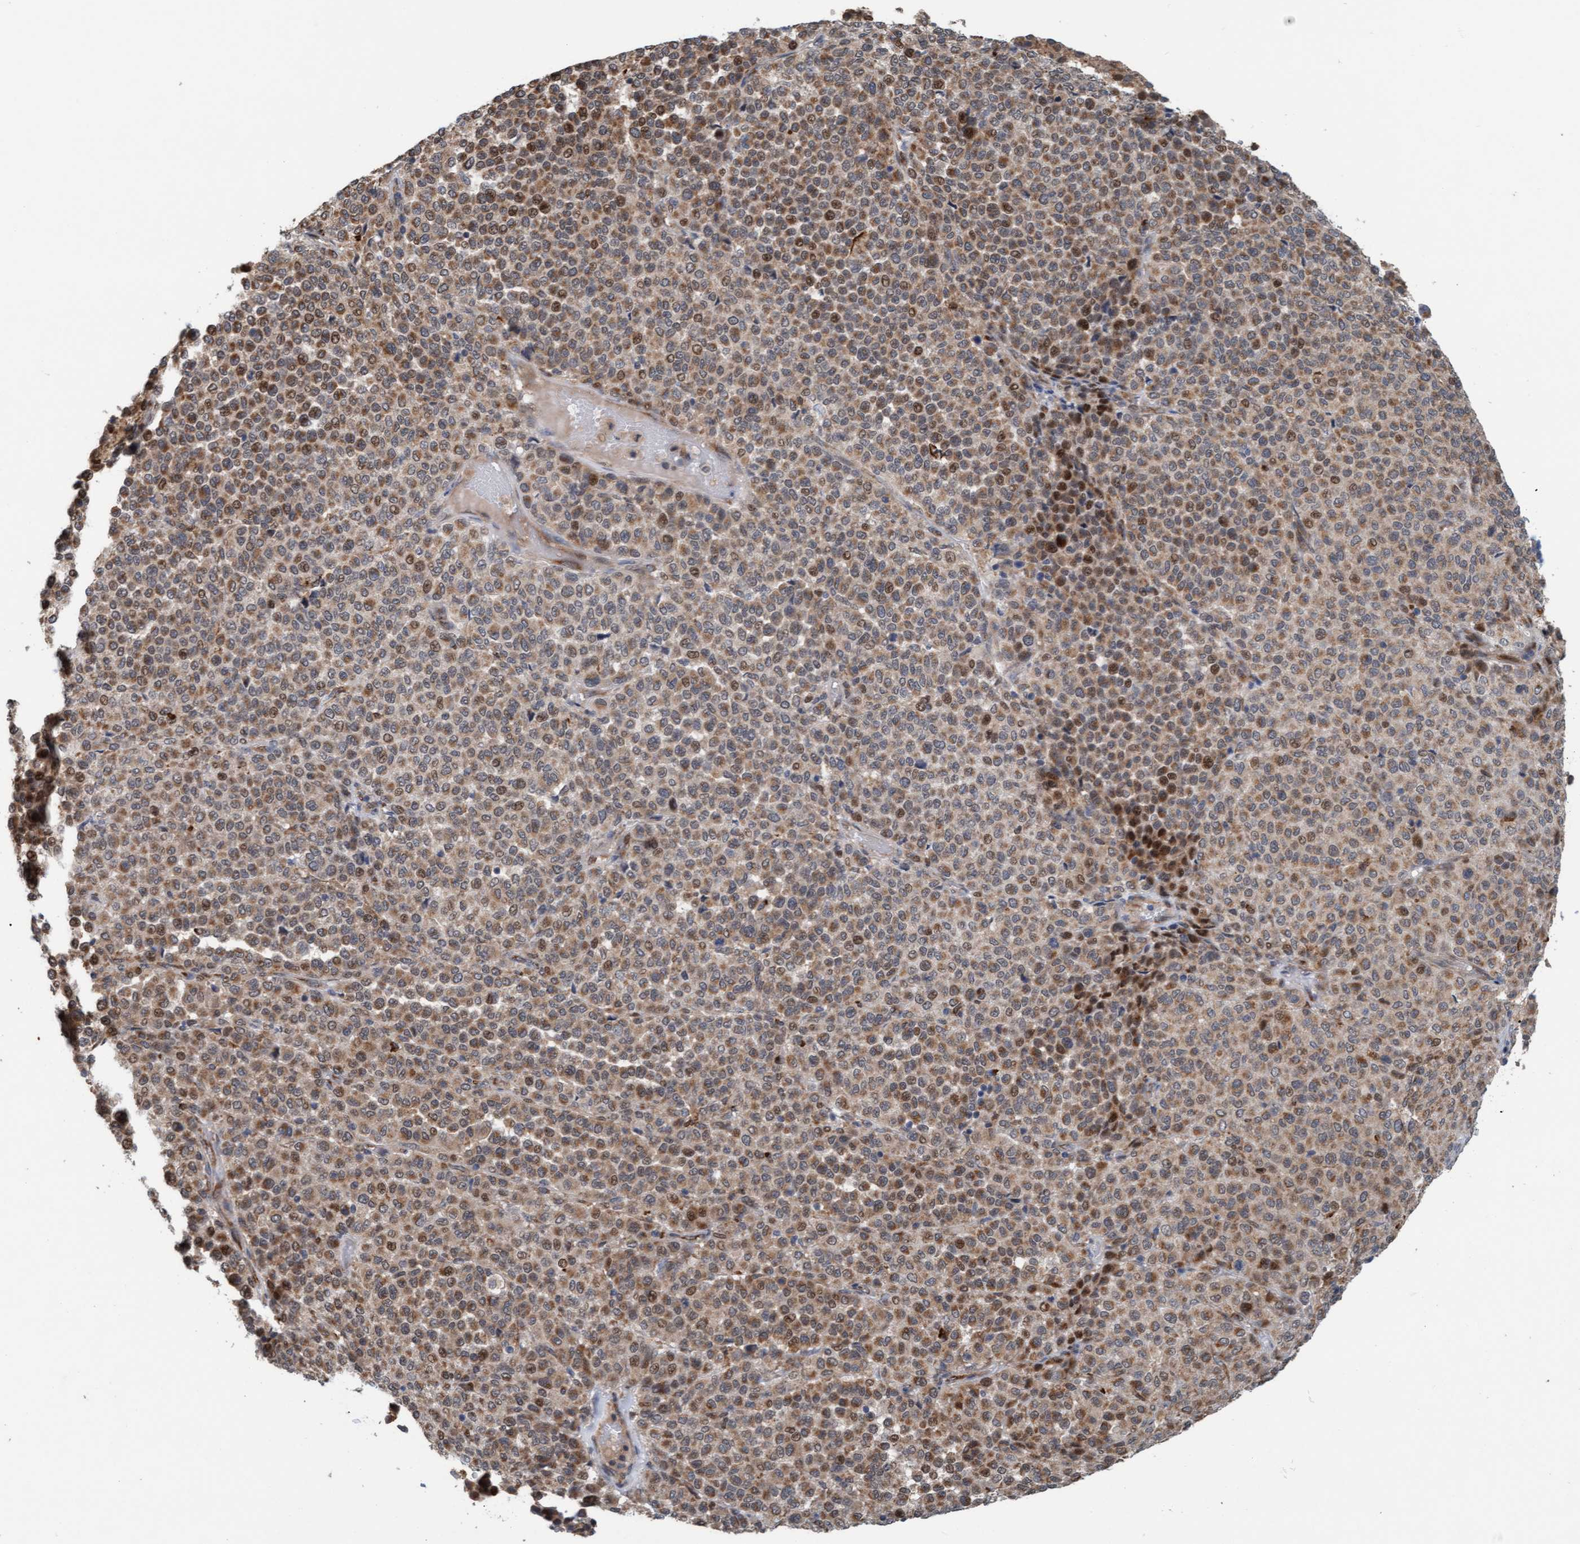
{"staining": {"intensity": "moderate", "quantity": "25%-75%", "location": "cytoplasmic/membranous"}, "tissue": "melanoma", "cell_type": "Tumor cells", "image_type": "cancer", "snomed": [{"axis": "morphology", "description": "Malignant melanoma, Metastatic site"}, {"axis": "topography", "description": "Pancreas"}], "caption": "Immunohistochemistry (IHC) (DAB (3,3'-diaminobenzidine)) staining of melanoma exhibits moderate cytoplasmic/membranous protein positivity in about 25%-75% of tumor cells.", "gene": "ZNF566", "patient": {"sex": "female", "age": 30}}